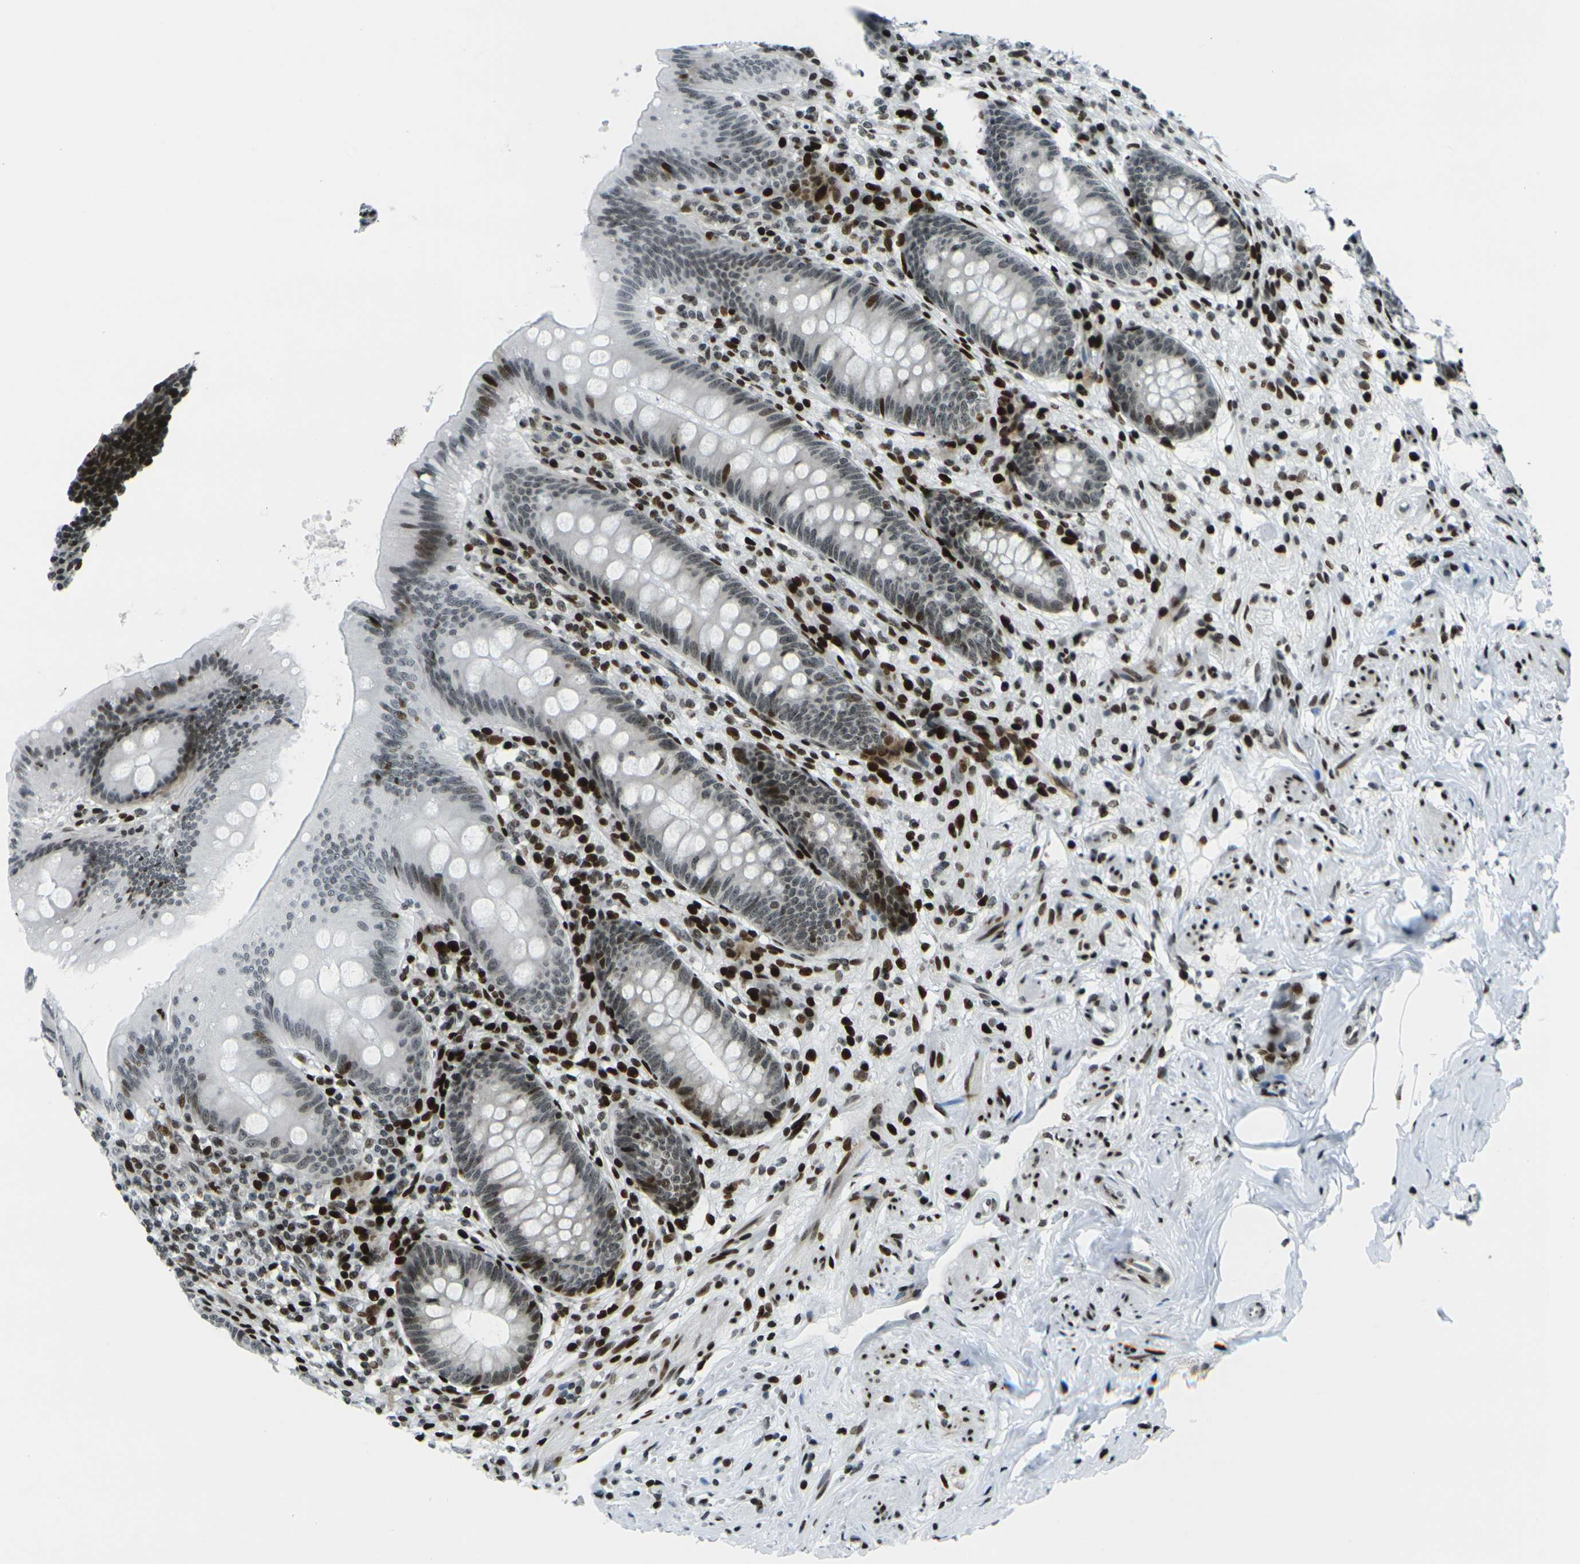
{"staining": {"intensity": "strong", "quantity": ">75%", "location": "nuclear"}, "tissue": "appendix", "cell_type": "Glandular cells", "image_type": "normal", "snomed": [{"axis": "morphology", "description": "Normal tissue, NOS"}, {"axis": "topography", "description": "Appendix"}], "caption": "The micrograph exhibits immunohistochemical staining of benign appendix. There is strong nuclear staining is seen in approximately >75% of glandular cells. The protein of interest is shown in brown color, while the nuclei are stained blue.", "gene": "H3", "patient": {"sex": "male", "age": 56}}